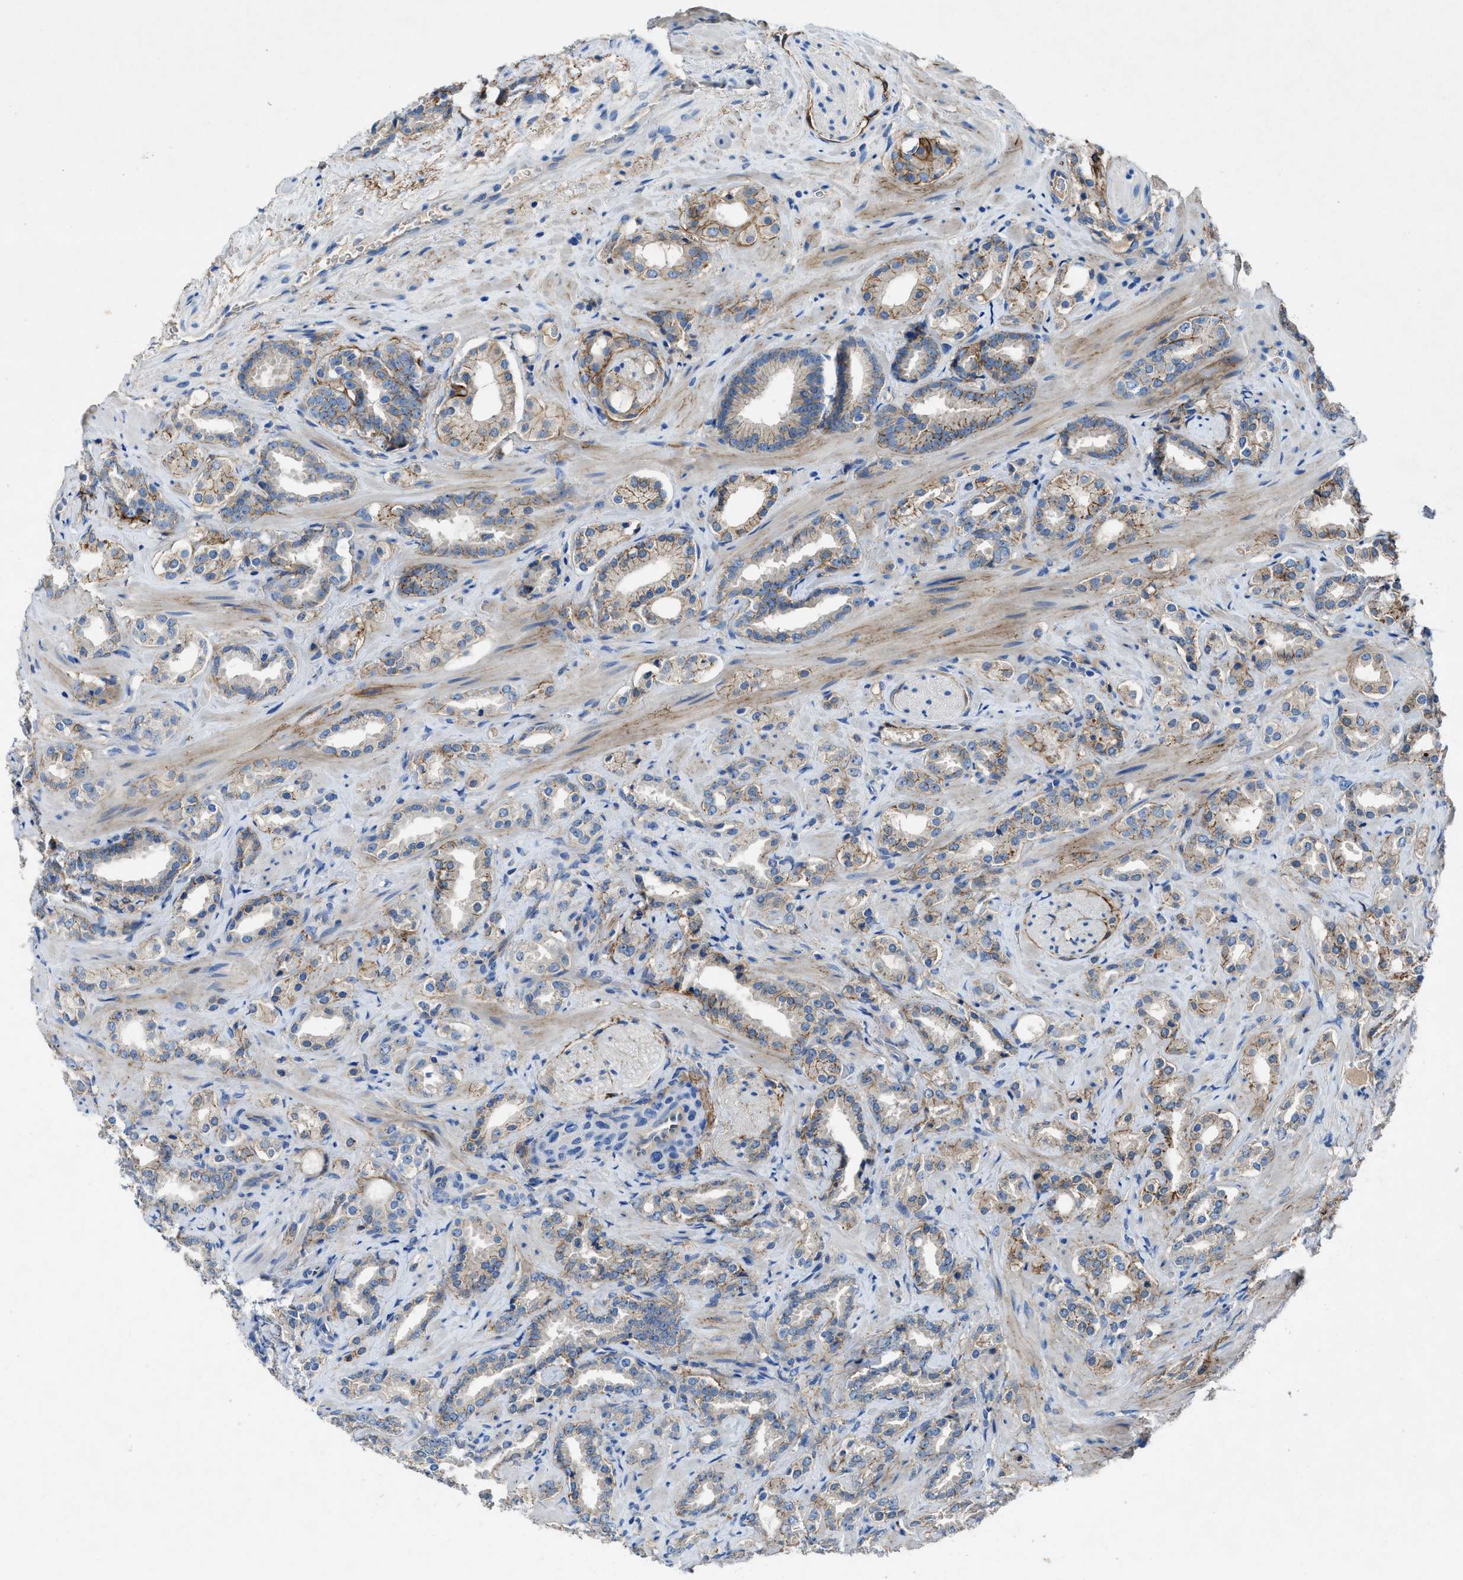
{"staining": {"intensity": "weak", "quantity": "25%-75%", "location": "cytoplasmic/membranous"}, "tissue": "prostate cancer", "cell_type": "Tumor cells", "image_type": "cancer", "snomed": [{"axis": "morphology", "description": "Adenocarcinoma, High grade"}, {"axis": "topography", "description": "Prostate"}], "caption": "Protein staining of prostate cancer tissue exhibits weak cytoplasmic/membranous expression in approximately 25%-75% of tumor cells.", "gene": "PTGFRN", "patient": {"sex": "male", "age": 64}}